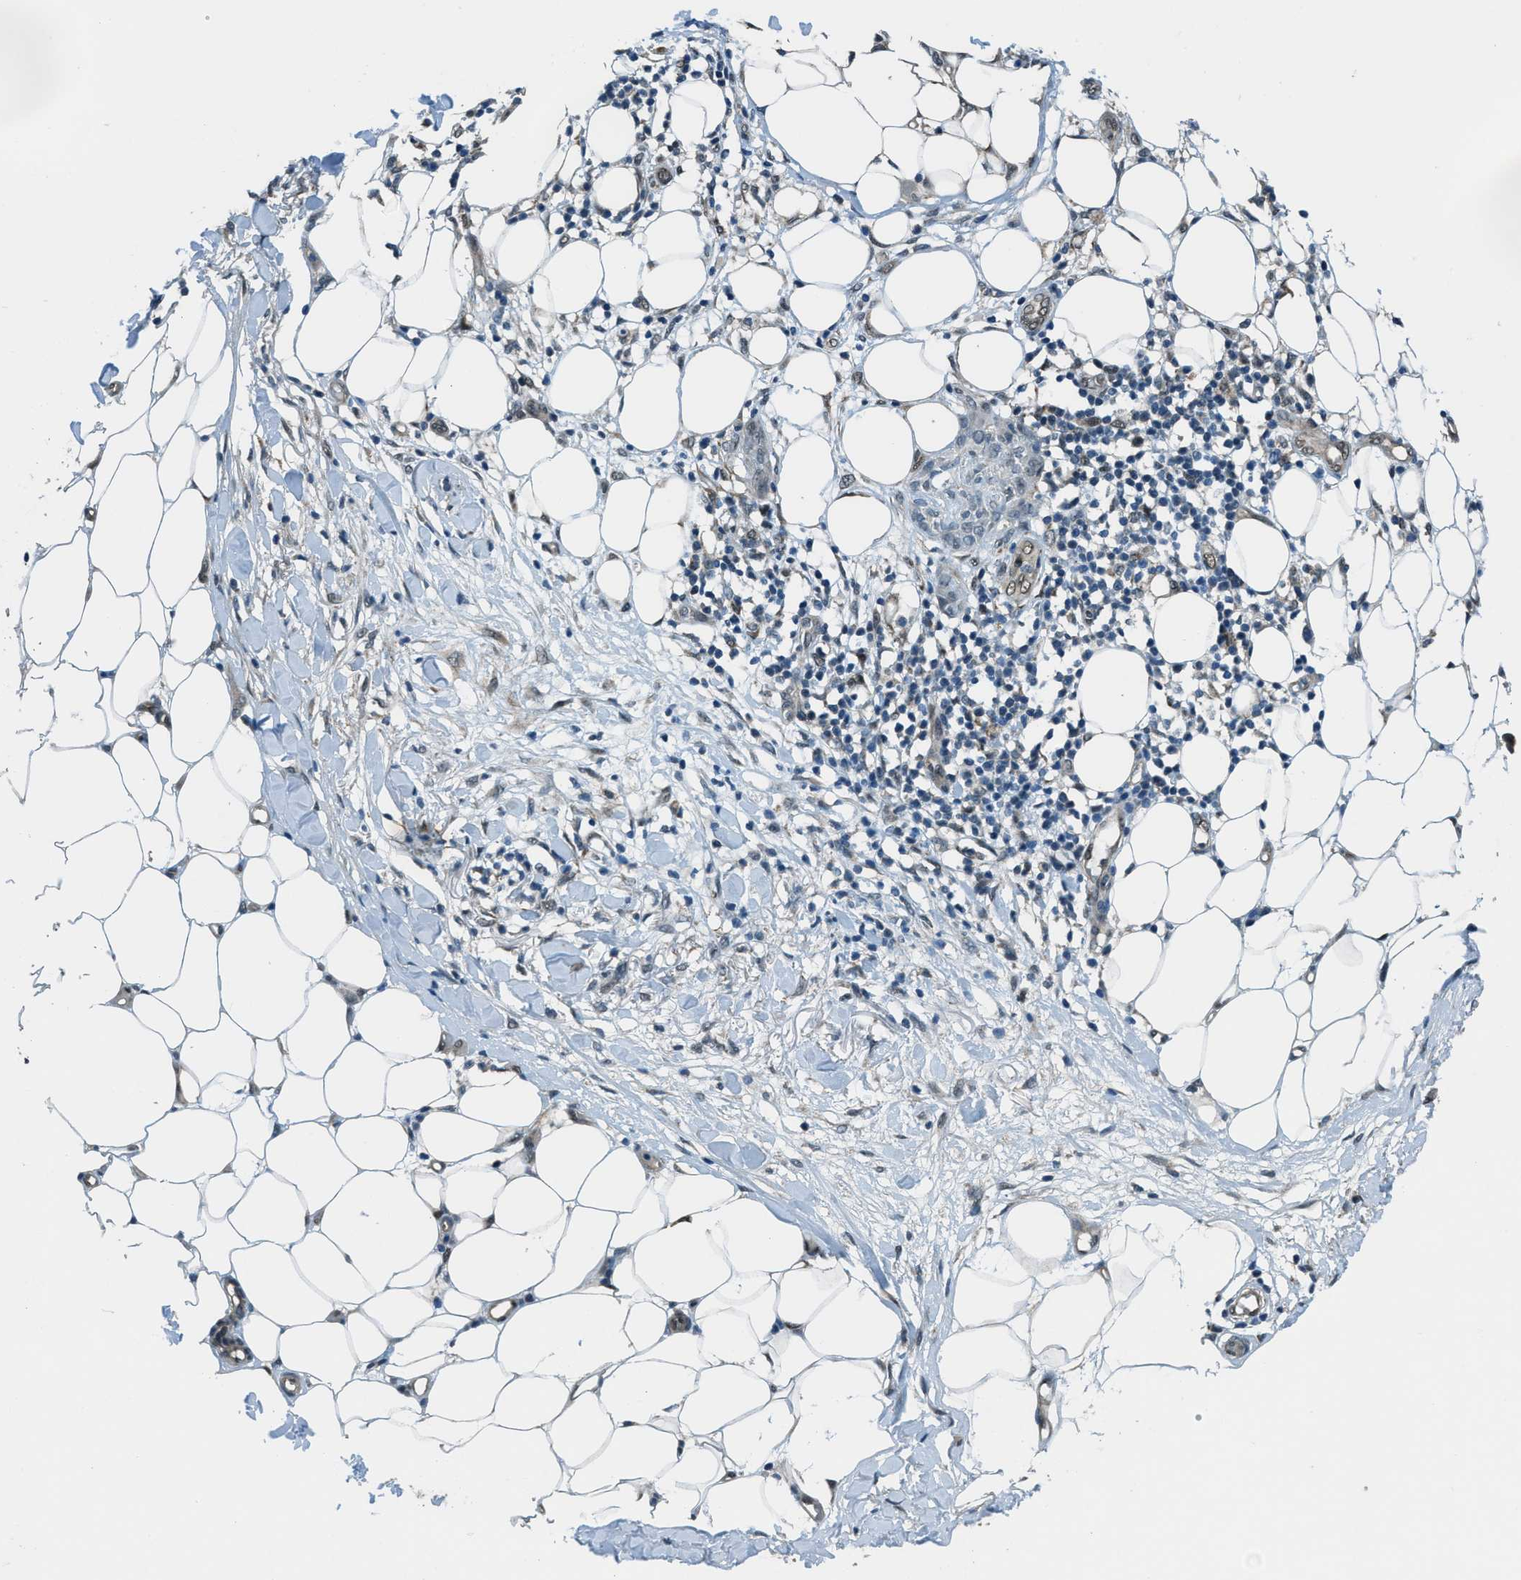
{"staining": {"intensity": "negative", "quantity": "none", "location": "none"}, "tissue": "skin cancer", "cell_type": "Tumor cells", "image_type": "cancer", "snomed": [{"axis": "morphology", "description": "Basal cell carcinoma"}, {"axis": "topography", "description": "Skin"}], "caption": "High magnification brightfield microscopy of skin cancer (basal cell carcinoma) stained with DAB (3,3'-diaminobenzidine) (brown) and counterstained with hematoxylin (blue): tumor cells show no significant expression.", "gene": "NPEPL1", "patient": {"sex": "female", "age": 84}}